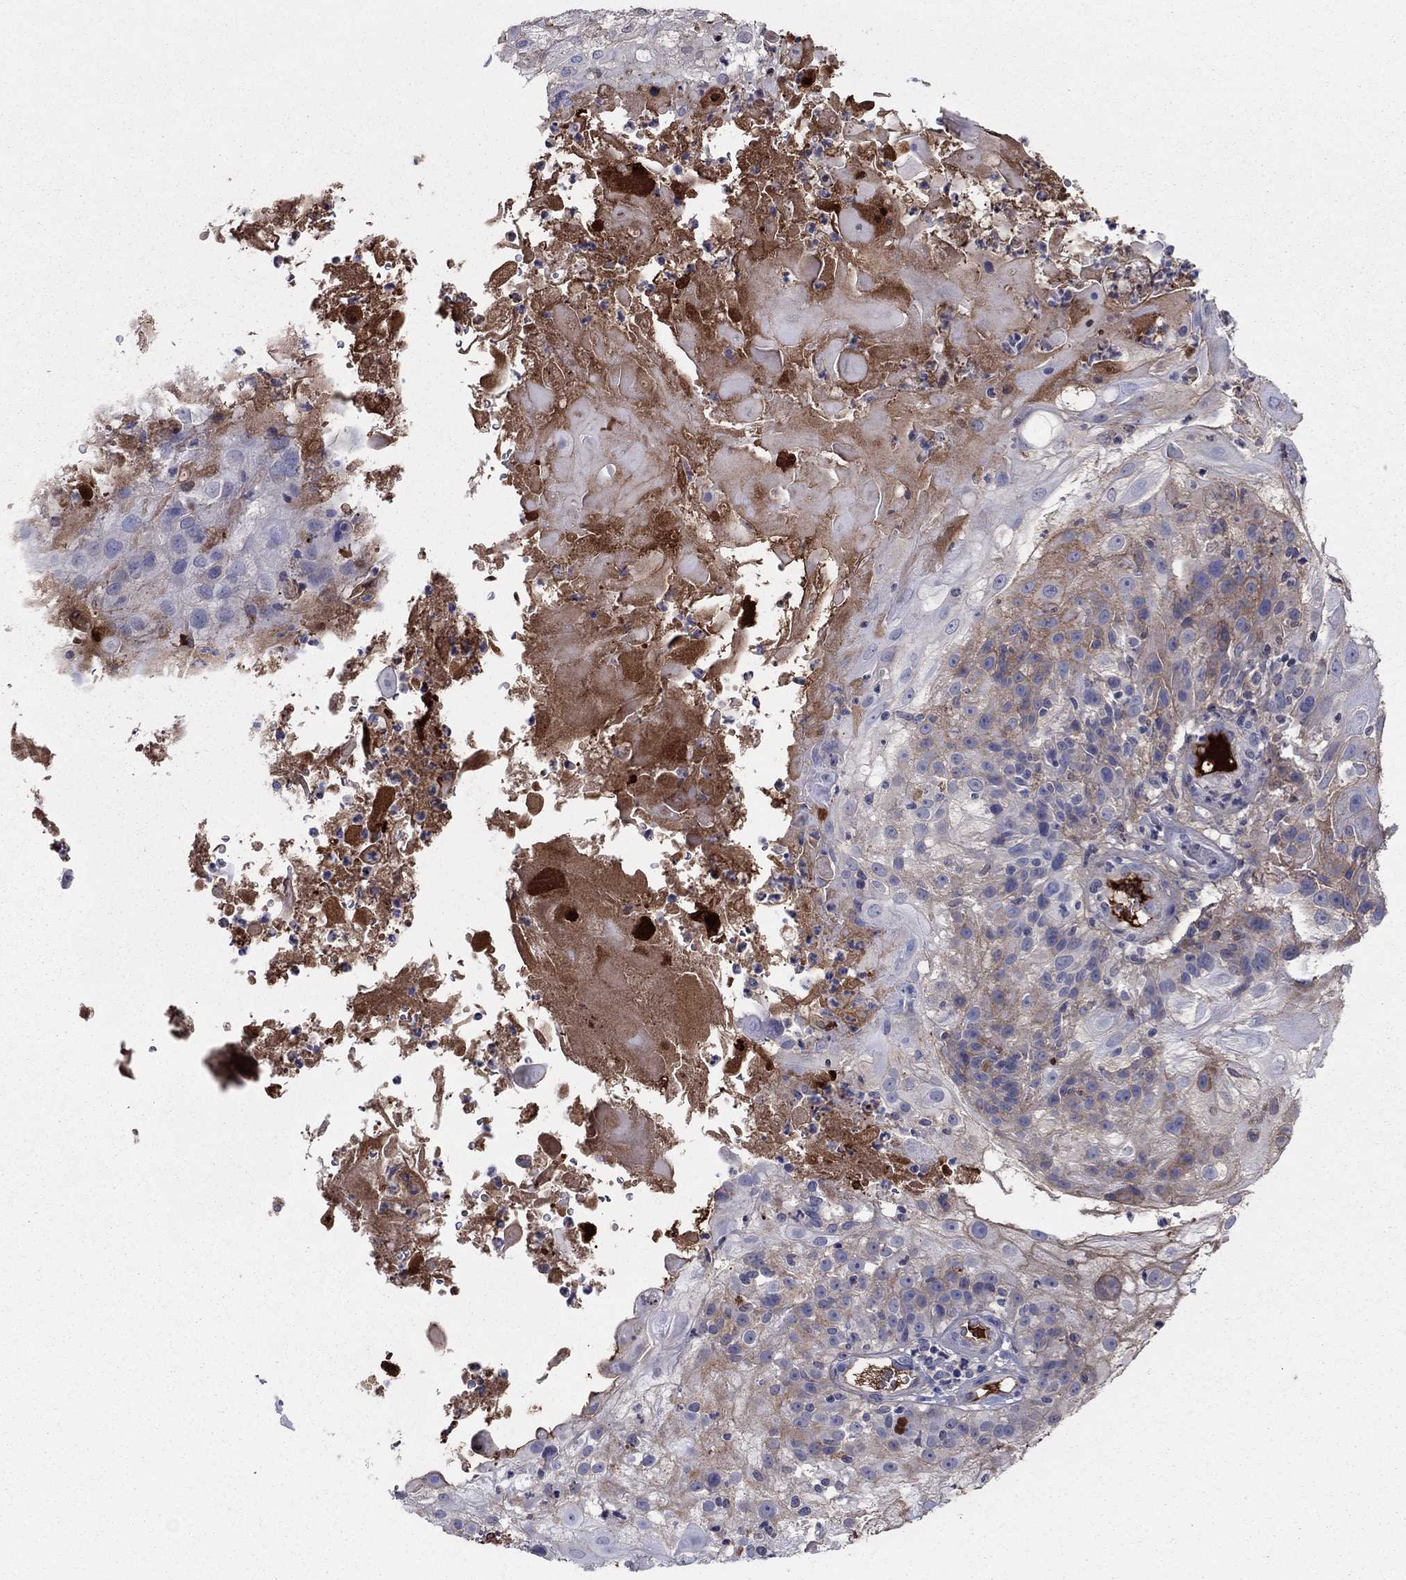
{"staining": {"intensity": "moderate", "quantity": "<25%", "location": "cytoplasmic/membranous"}, "tissue": "skin cancer", "cell_type": "Tumor cells", "image_type": "cancer", "snomed": [{"axis": "morphology", "description": "Normal tissue, NOS"}, {"axis": "morphology", "description": "Squamous cell carcinoma, NOS"}, {"axis": "topography", "description": "Skin"}], "caption": "IHC image of neoplastic tissue: skin squamous cell carcinoma stained using IHC reveals low levels of moderate protein expression localized specifically in the cytoplasmic/membranous of tumor cells, appearing as a cytoplasmic/membranous brown color.", "gene": "HPX", "patient": {"sex": "female", "age": 83}}